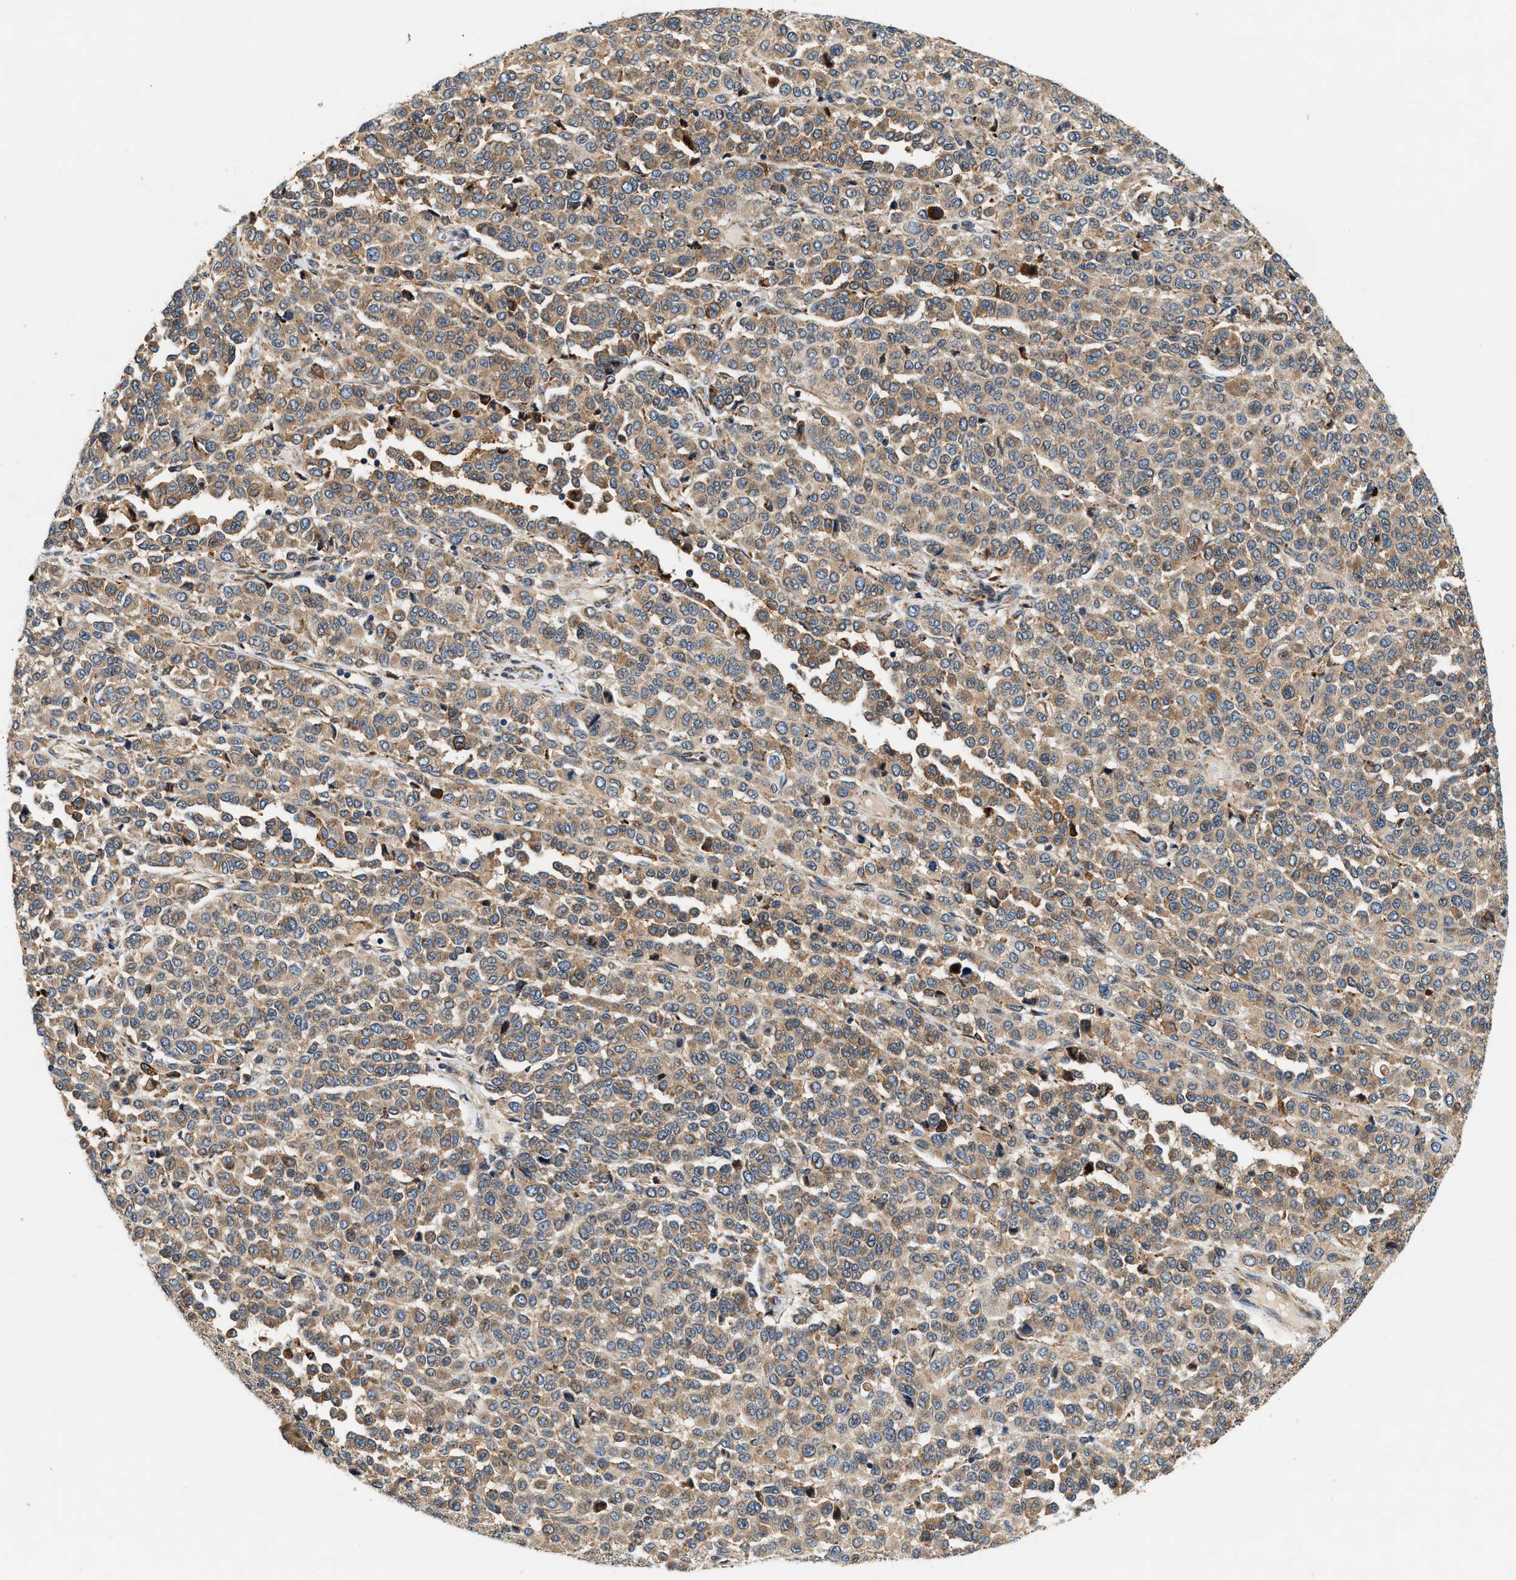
{"staining": {"intensity": "moderate", "quantity": ">75%", "location": "cytoplasmic/membranous"}, "tissue": "melanoma", "cell_type": "Tumor cells", "image_type": "cancer", "snomed": [{"axis": "morphology", "description": "Malignant melanoma, Metastatic site"}, {"axis": "topography", "description": "Pancreas"}], "caption": "Moderate cytoplasmic/membranous staining for a protein is identified in about >75% of tumor cells of melanoma using immunohistochemistry.", "gene": "DUSP10", "patient": {"sex": "female", "age": 30}}